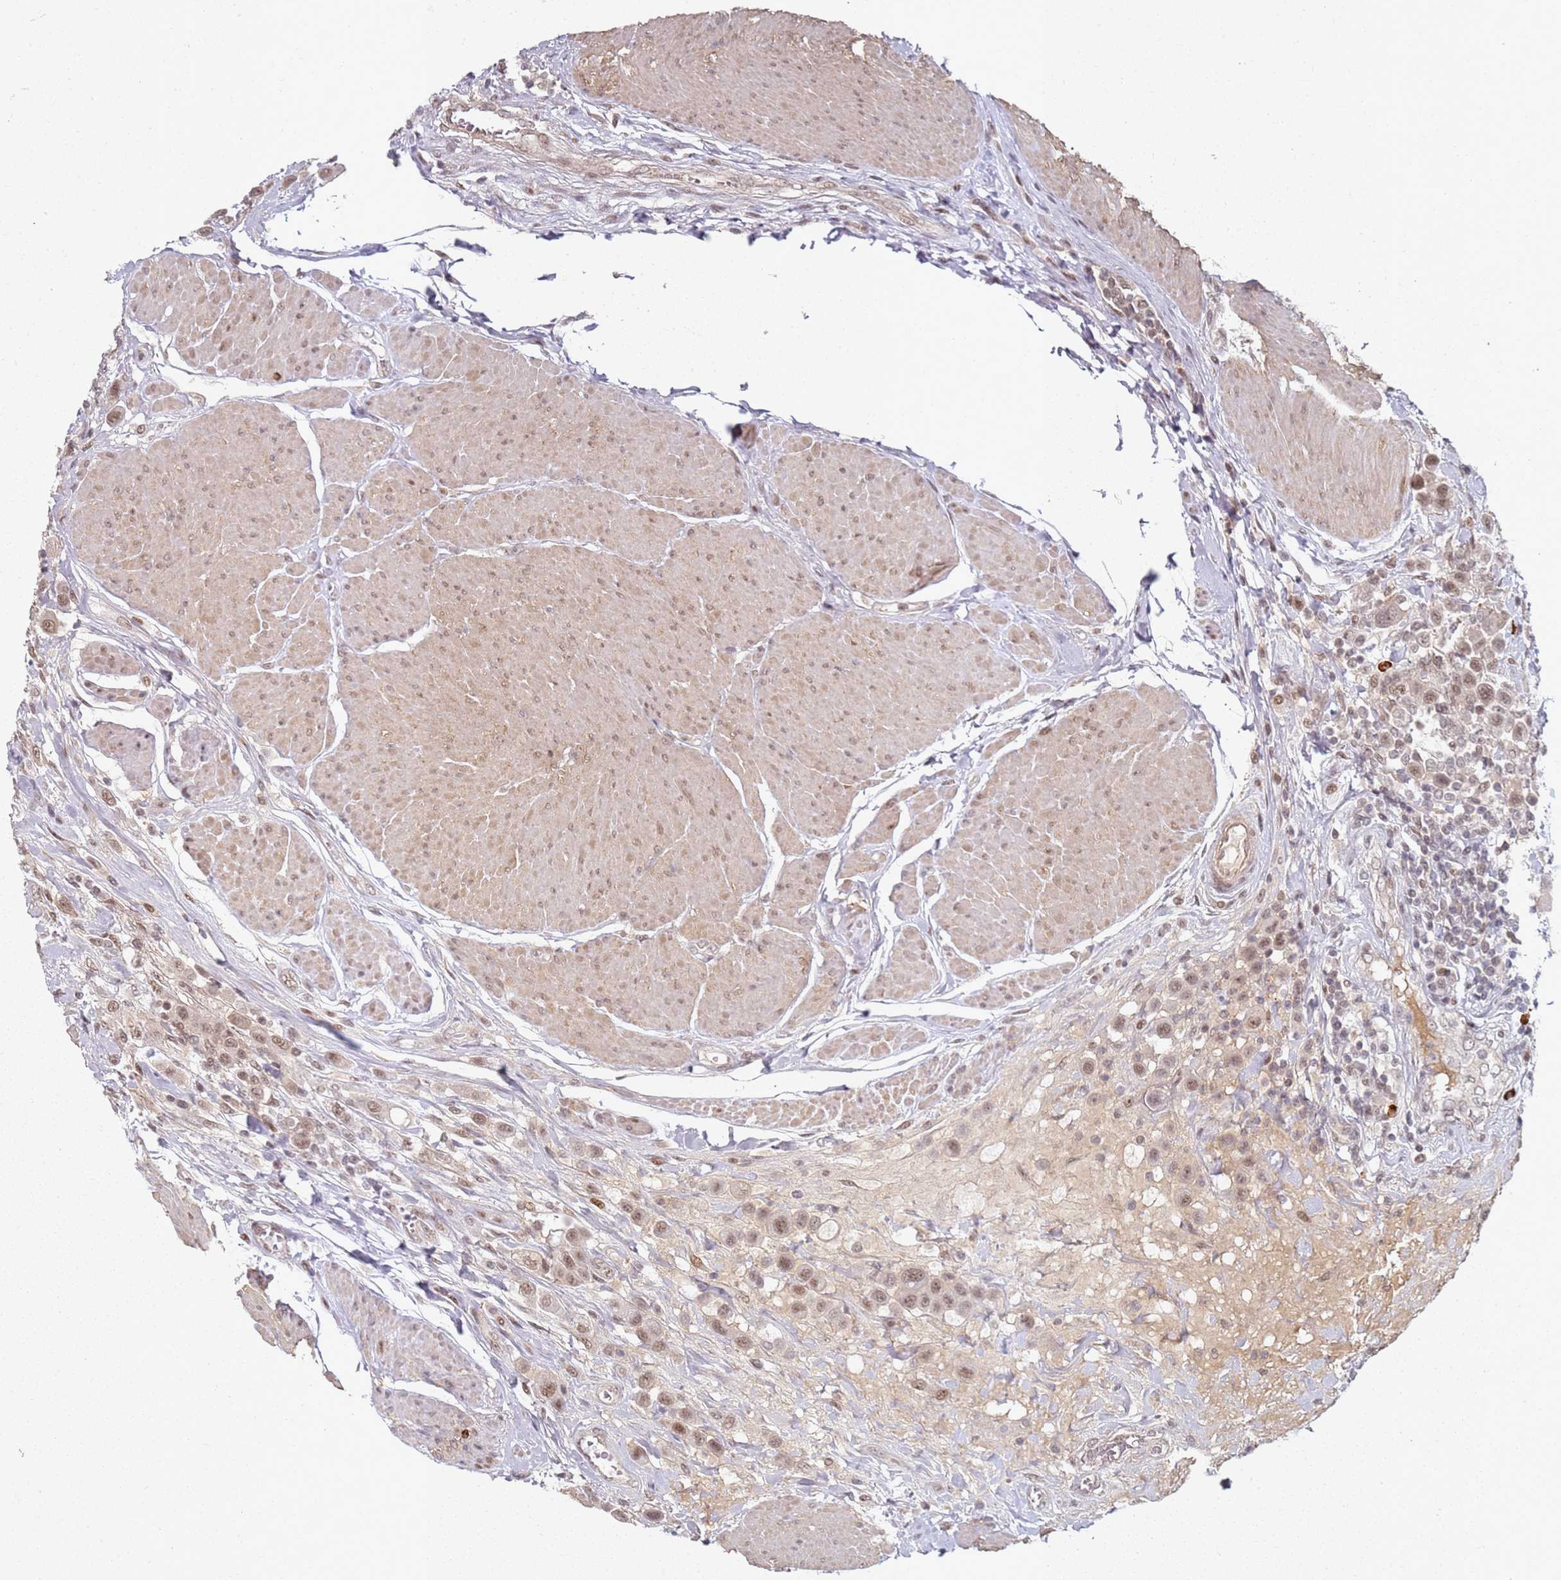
{"staining": {"intensity": "moderate", "quantity": ">75%", "location": "nuclear"}, "tissue": "urothelial cancer", "cell_type": "Tumor cells", "image_type": "cancer", "snomed": [{"axis": "morphology", "description": "Urothelial carcinoma, High grade"}, {"axis": "topography", "description": "Urinary bladder"}], "caption": "Urothelial cancer stained for a protein (brown) reveals moderate nuclear positive expression in approximately >75% of tumor cells.", "gene": "ATF6B", "patient": {"sex": "male", "age": 50}}